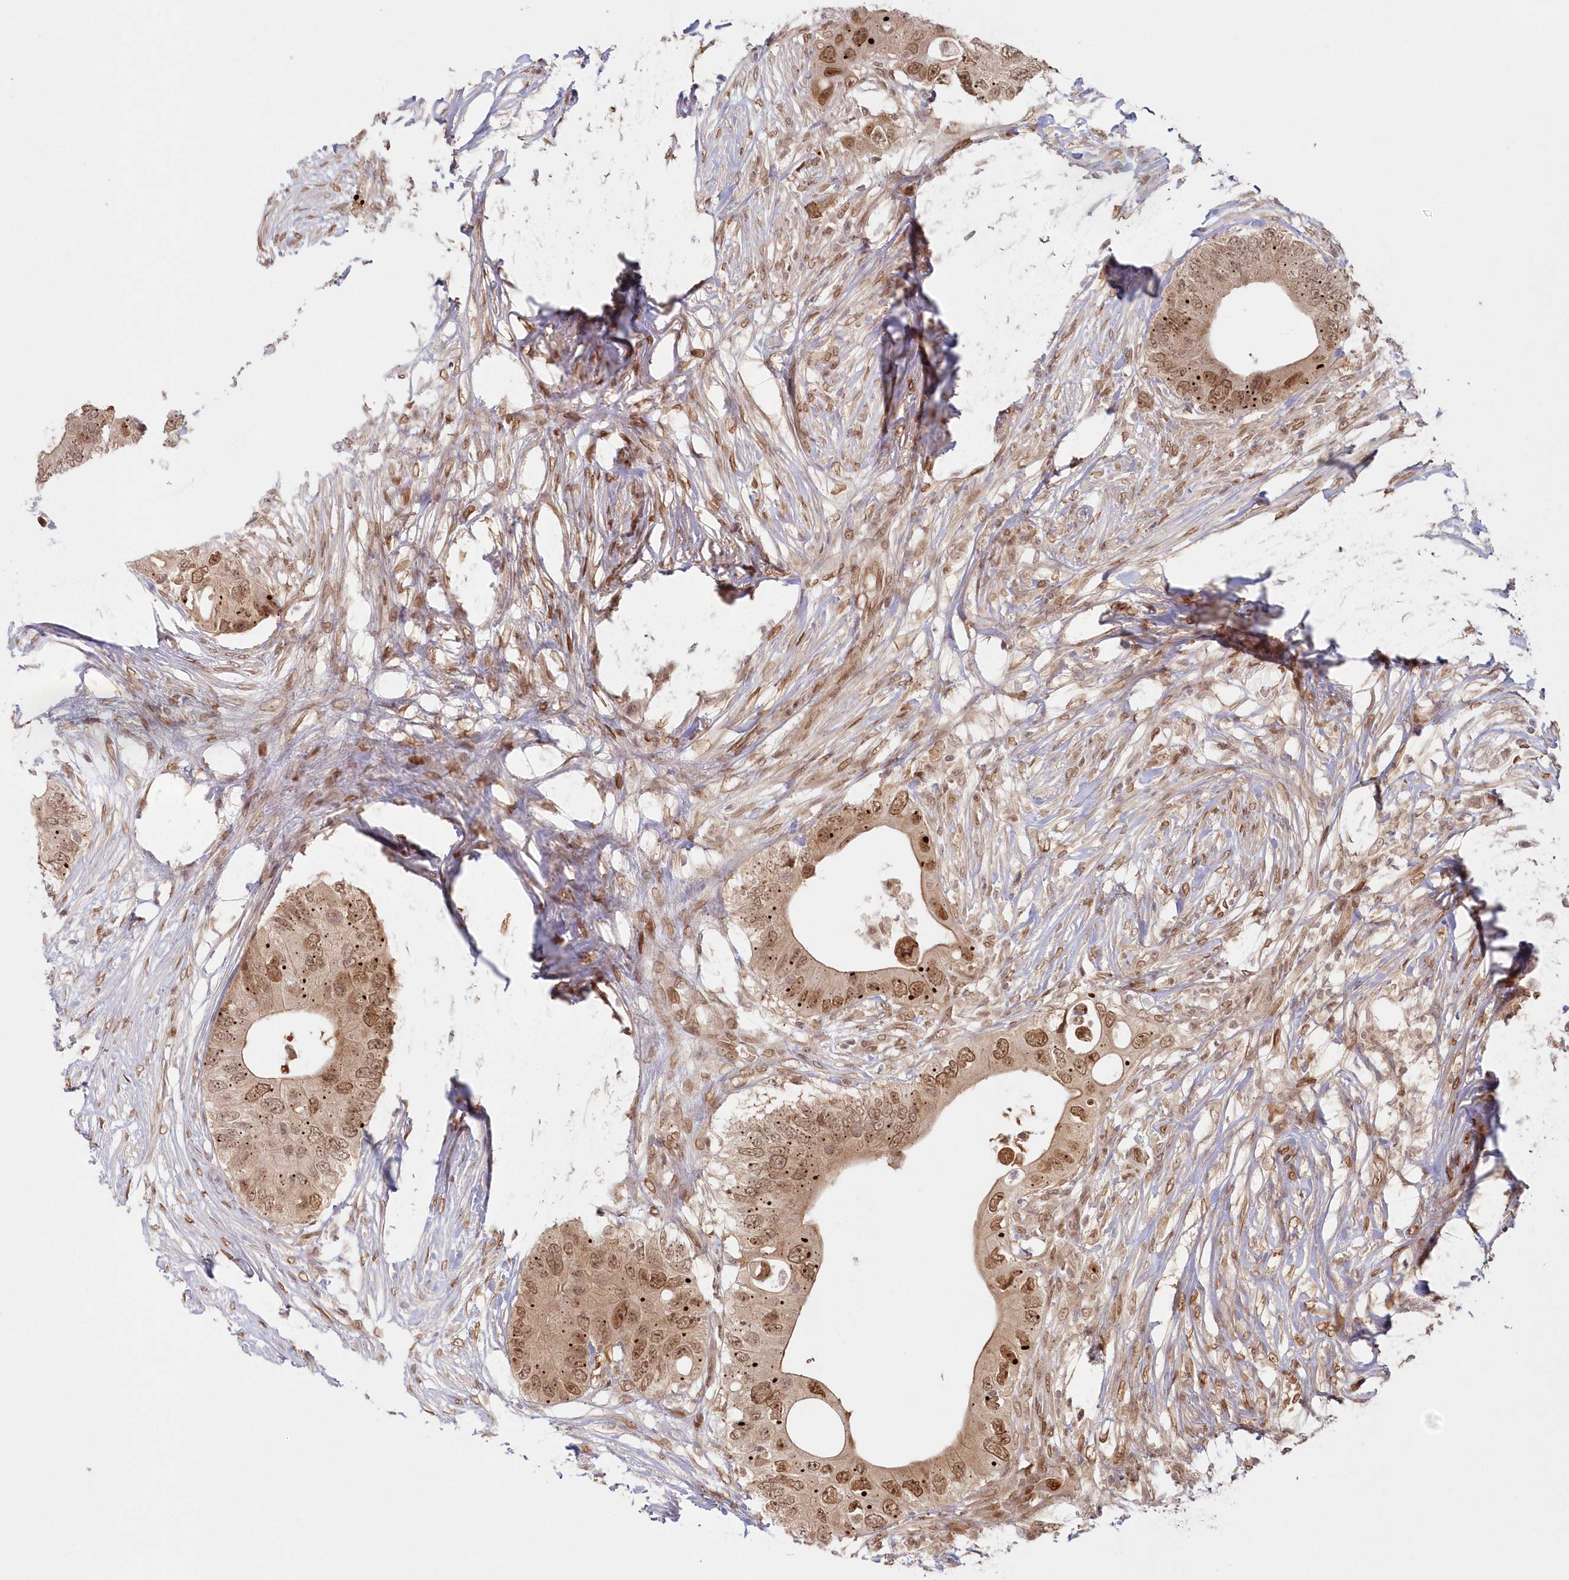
{"staining": {"intensity": "moderate", "quantity": ">75%", "location": "nuclear"}, "tissue": "colorectal cancer", "cell_type": "Tumor cells", "image_type": "cancer", "snomed": [{"axis": "morphology", "description": "Adenocarcinoma, NOS"}, {"axis": "topography", "description": "Colon"}], "caption": "Immunohistochemical staining of adenocarcinoma (colorectal) shows medium levels of moderate nuclear protein staining in approximately >75% of tumor cells. The staining was performed using DAB to visualize the protein expression in brown, while the nuclei were stained in blue with hematoxylin (Magnification: 20x).", "gene": "TOGARAM2", "patient": {"sex": "male", "age": 71}}